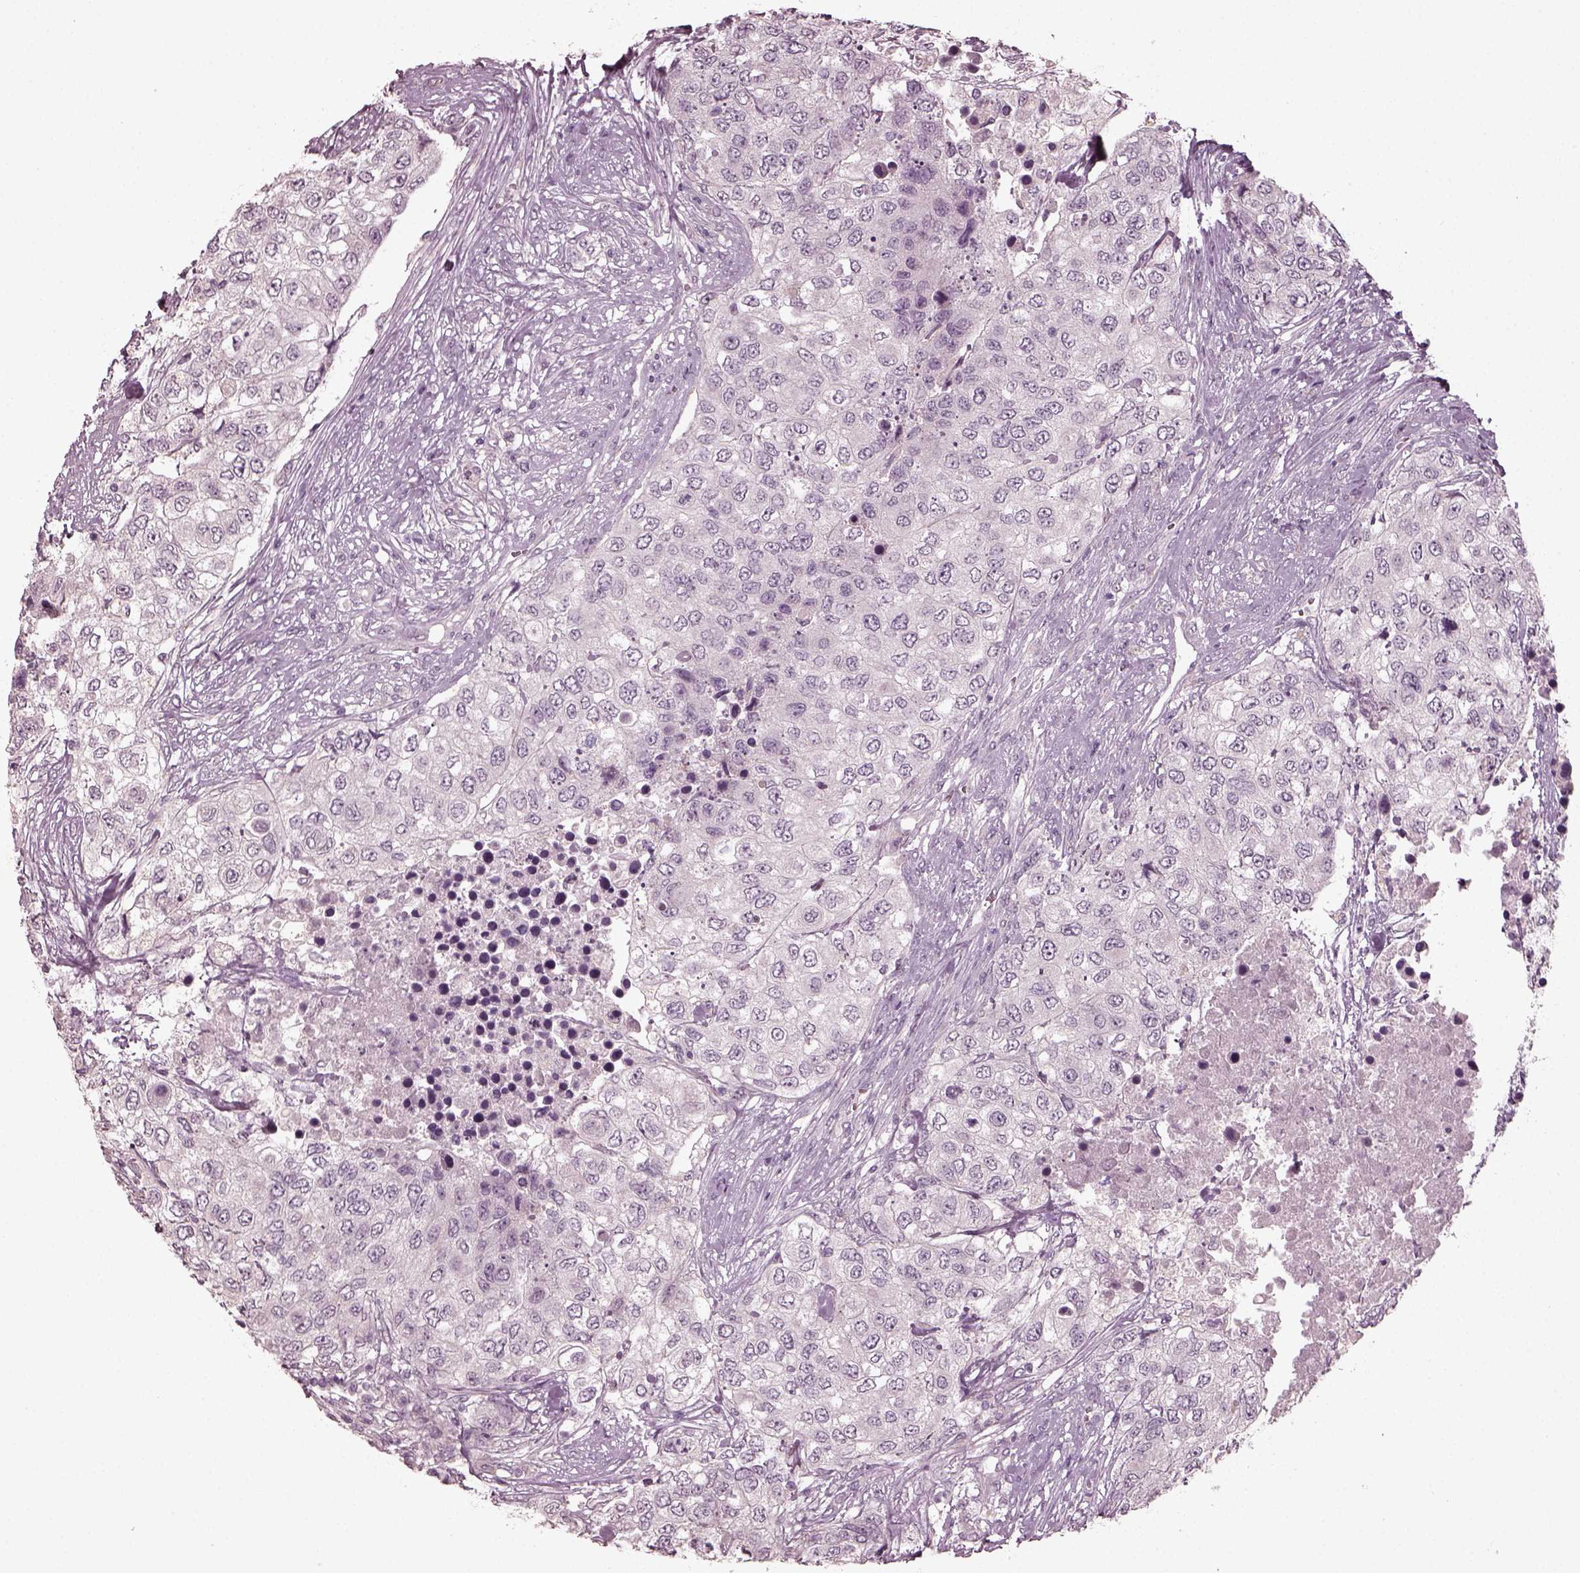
{"staining": {"intensity": "negative", "quantity": "none", "location": "none"}, "tissue": "urothelial cancer", "cell_type": "Tumor cells", "image_type": "cancer", "snomed": [{"axis": "morphology", "description": "Urothelial carcinoma, High grade"}, {"axis": "topography", "description": "Urinary bladder"}], "caption": "The micrograph reveals no significant positivity in tumor cells of urothelial carcinoma (high-grade). (DAB (3,3'-diaminobenzidine) IHC visualized using brightfield microscopy, high magnification).", "gene": "RCVRN", "patient": {"sex": "female", "age": 78}}